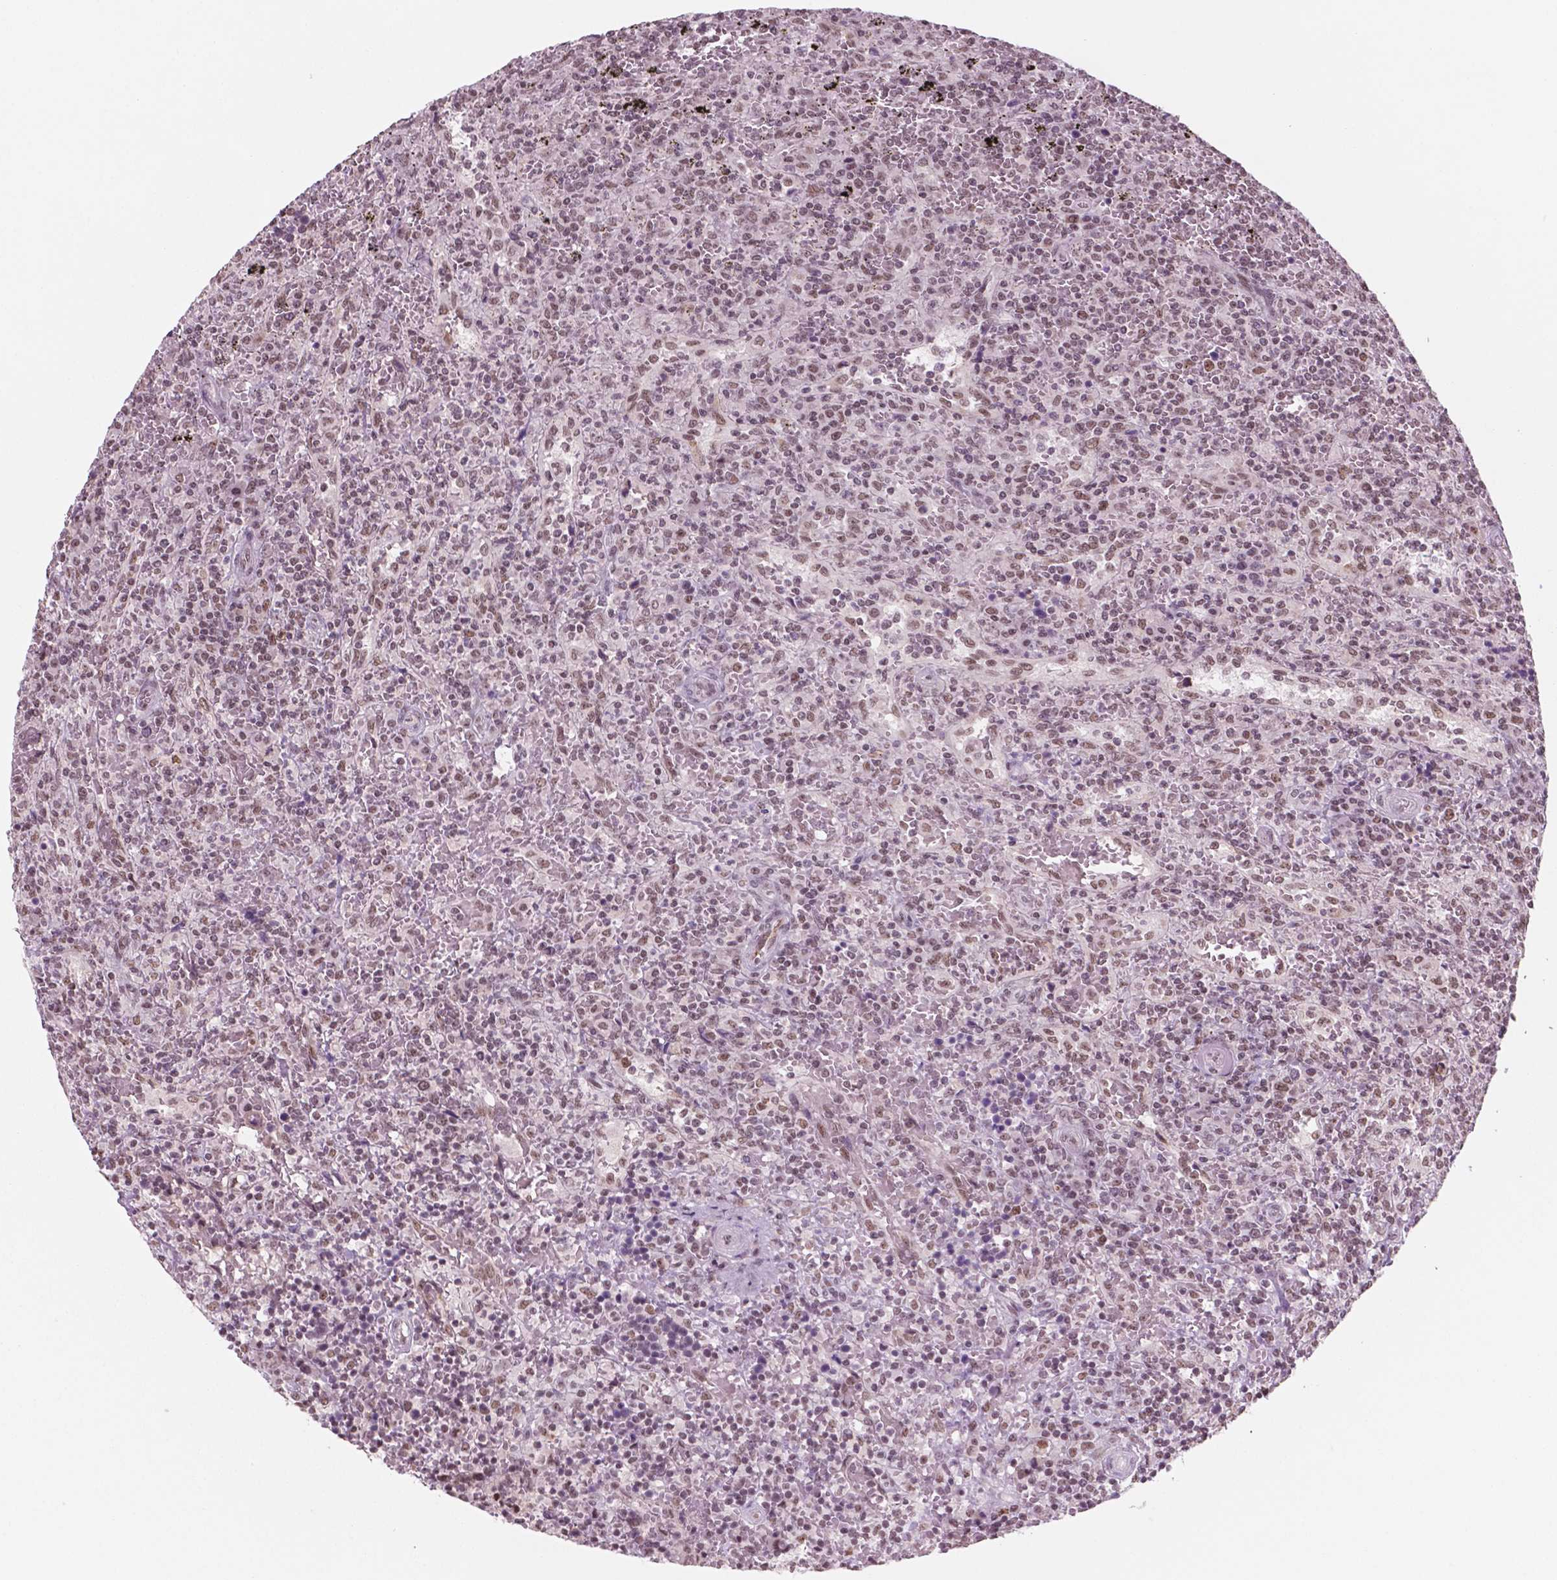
{"staining": {"intensity": "weak", "quantity": ">75%", "location": "nuclear"}, "tissue": "lymphoma", "cell_type": "Tumor cells", "image_type": "cancer", "snomed": [{"axis": "morphology", "description": "Malignant lymphoma, non-Hodgkin's type, Low grade"}, {"axis": "topography", "description": "Spleen"}], "caption": "Brown immunohistochemical staining in human lymphoma reveals weak nuclear staining in approximately >75% of tumor cells.", "gene": "POLR2E", "patient": {"sex": "male", "age": 62}}